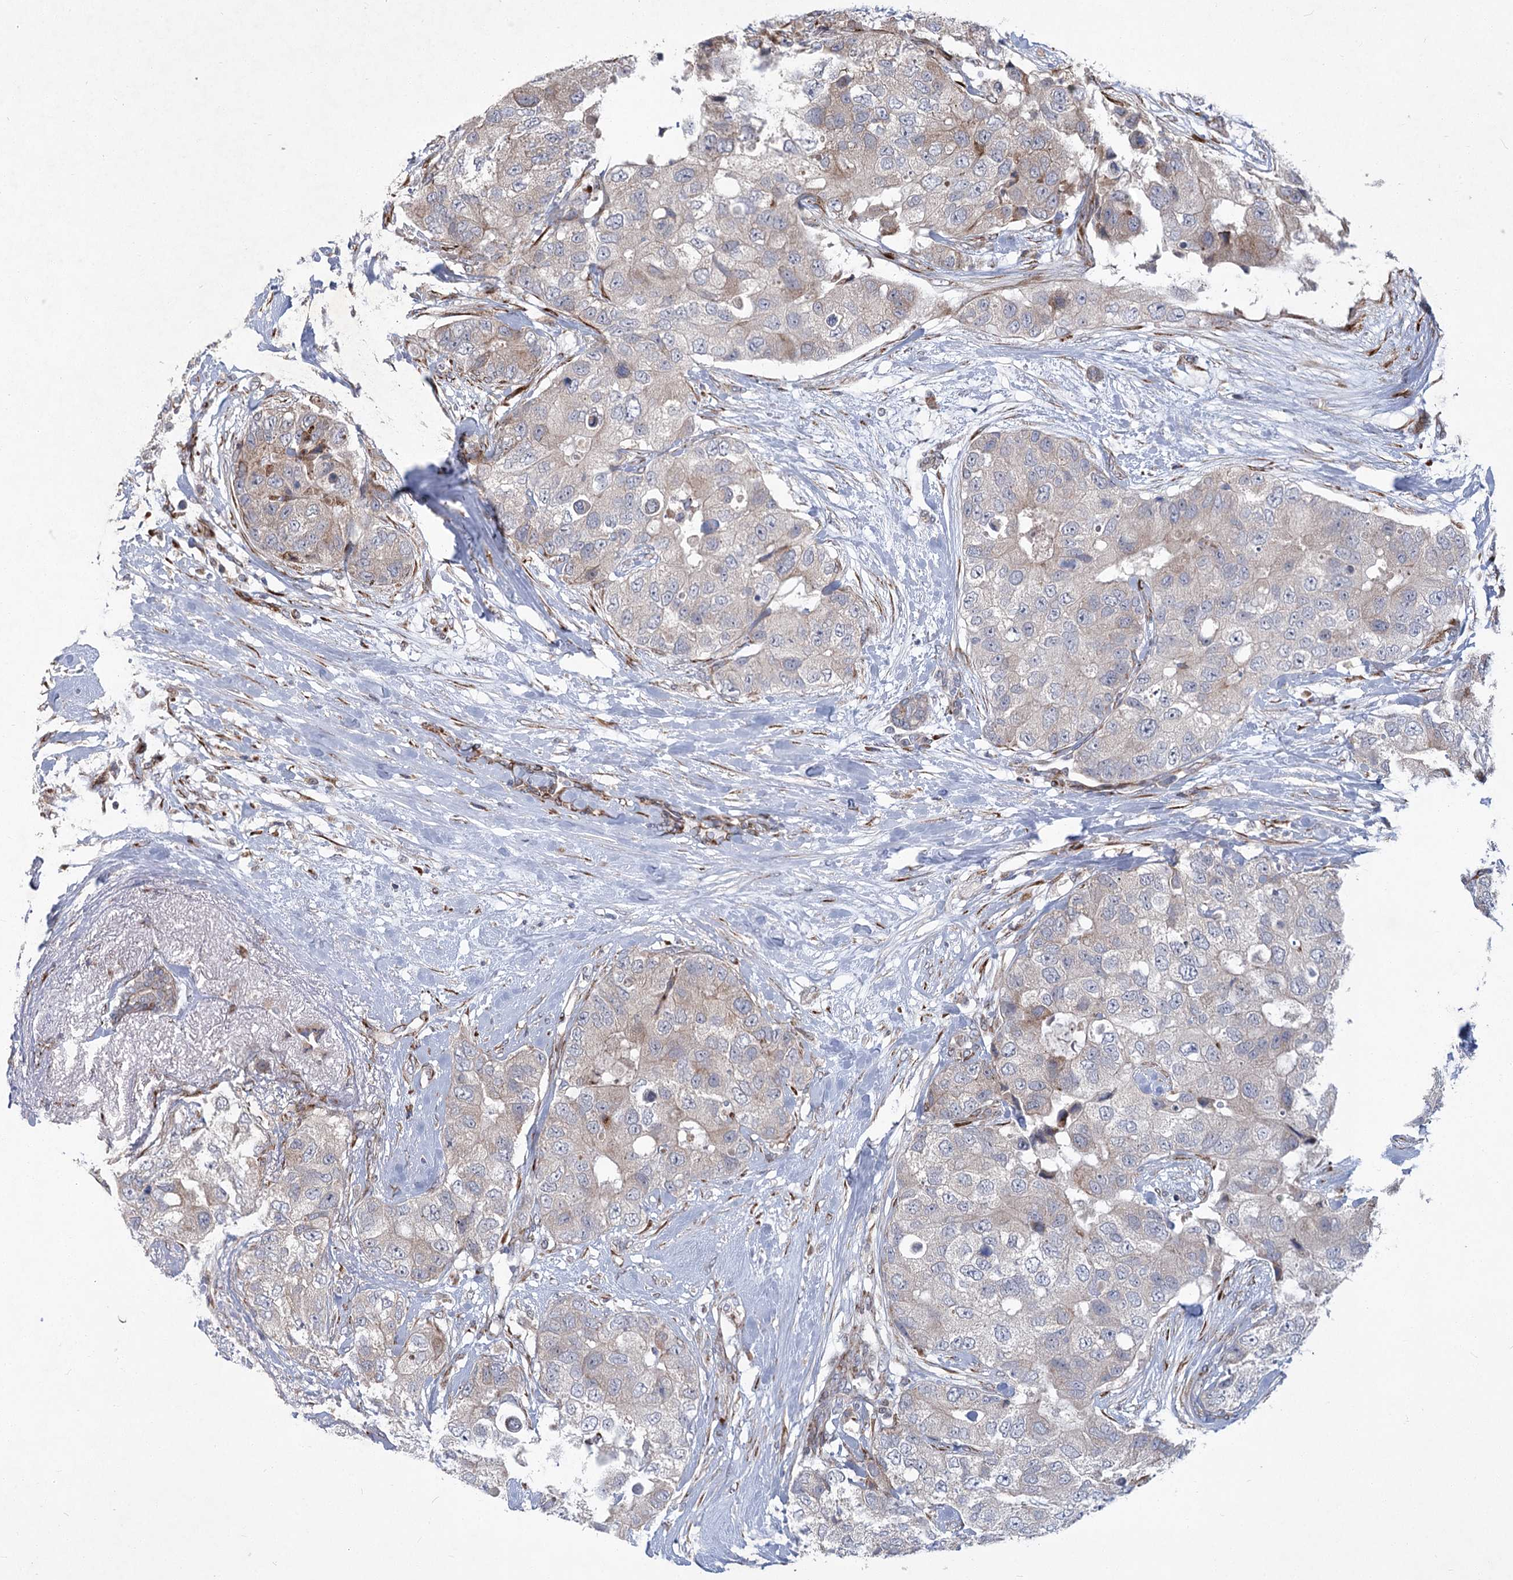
{"staining": {"intensity": "weak", "quantity": "<25%", "location": "cytoplasmic/membranous"}, "tissue": "breast cancer", "cell_type": "Tumor cells", "image_type": "cancer", "snomed": [{"axis": "morphology", "description": "Duct carcinoma"}, {"axis": "topography", "description": "Breast"}], "caption": "Tumor cells are negative for brown protein staining in breast infiltrating ductal carcinoma.", "gene": "GCNT4", "patient": {"sex": "female", "age": 62}}